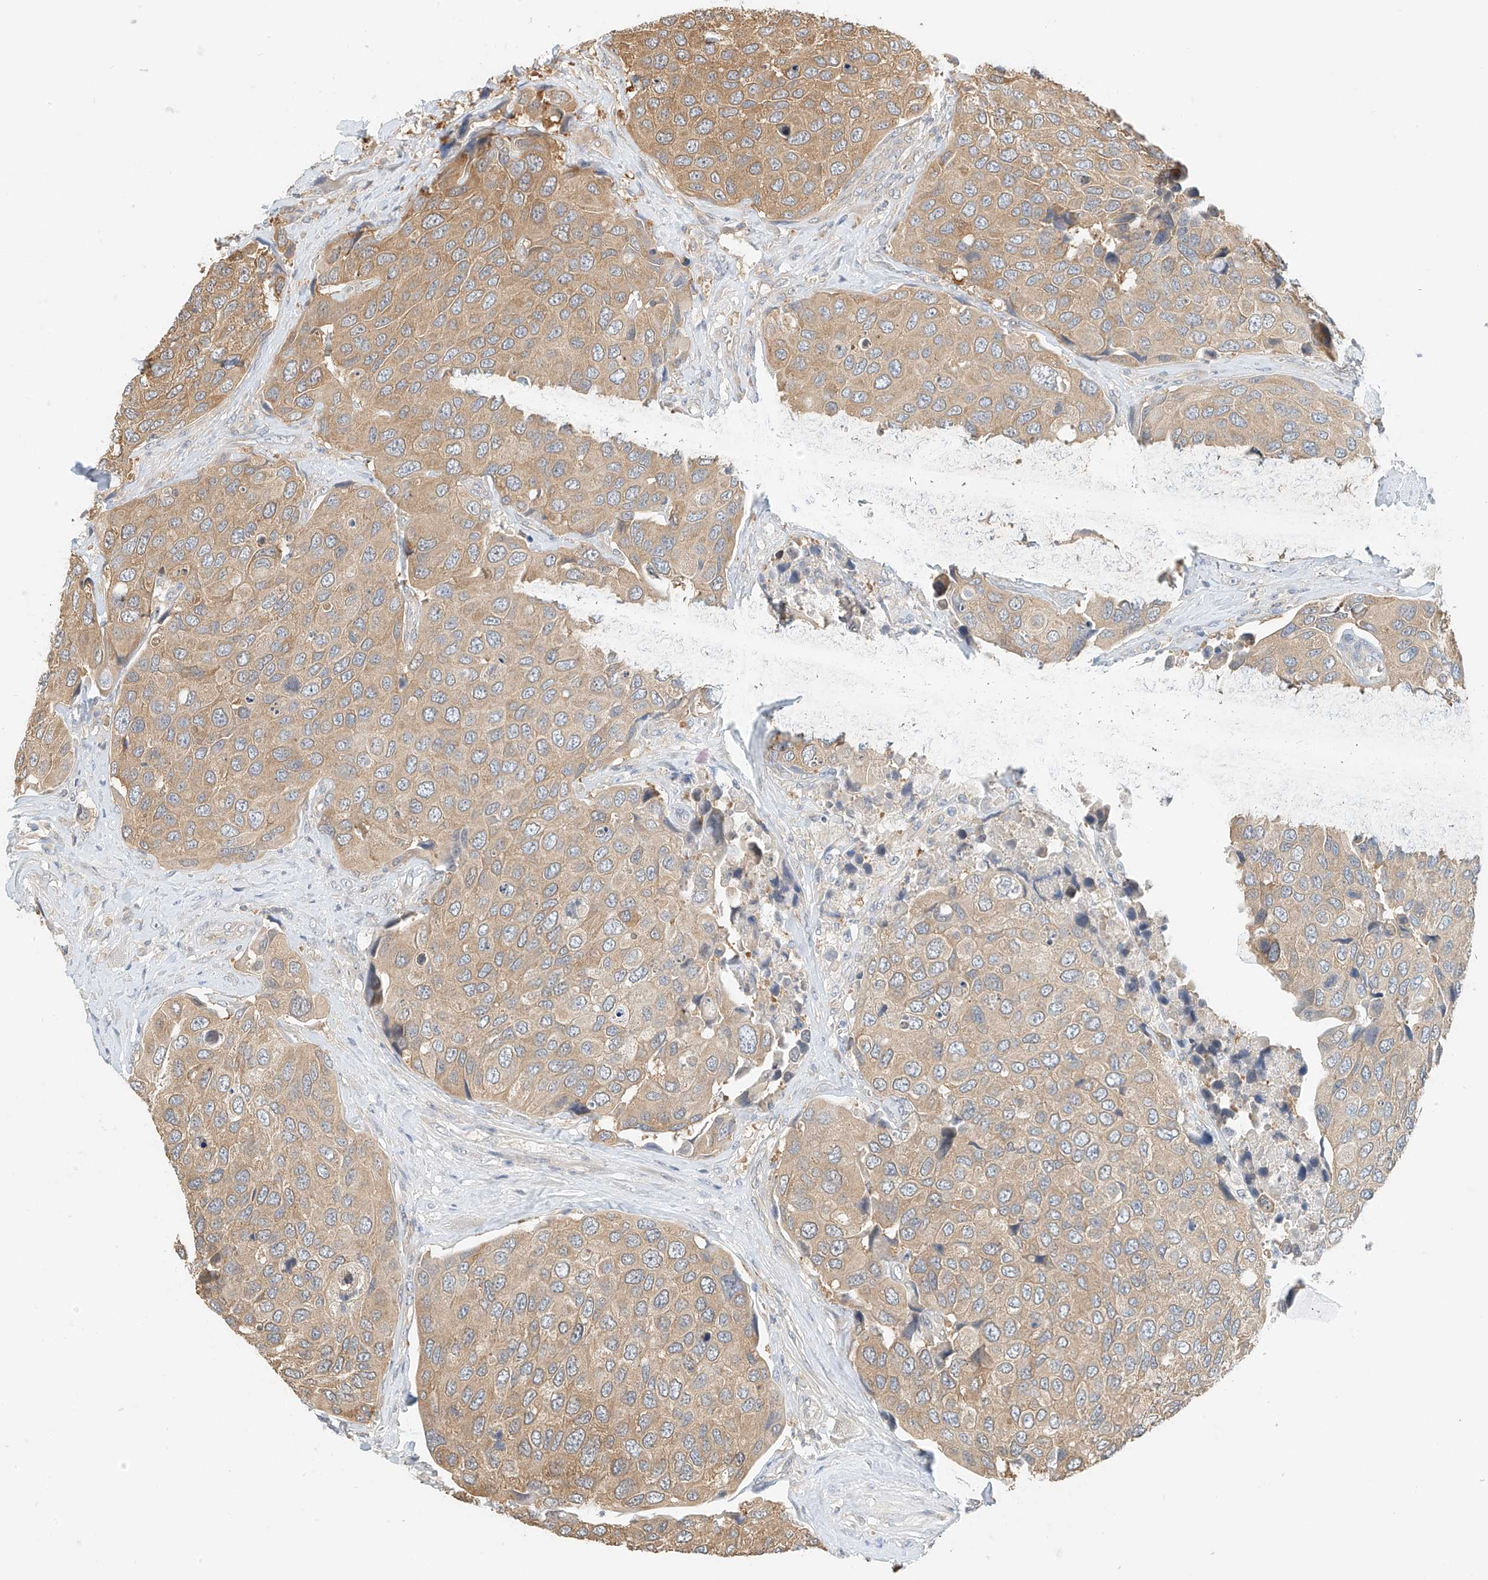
{"staining": {"intensity": "moderate", "quantity": ">75%", "location": "cytoplasmic/membranous"}, "tissue": "urothelial cancer", "cell_type": "Tumor cells", "image_type": "cancer", "snomed": [{"axis": "morphology", "description": "Urothelial carcinoma, High grade"}, {"axis": "topography", "description": "Urinary bladder"}], "caption": "This image reveals high-grade urothelial carcinoma stained with IHC to label a protein in brown. The cytoplasmic/membranous of tumor cells show moderate positivity for the protein. Nuclei are counter-stained blue.", "gene": "PPA2", "patient": {"sex": "male", "age": 74}}